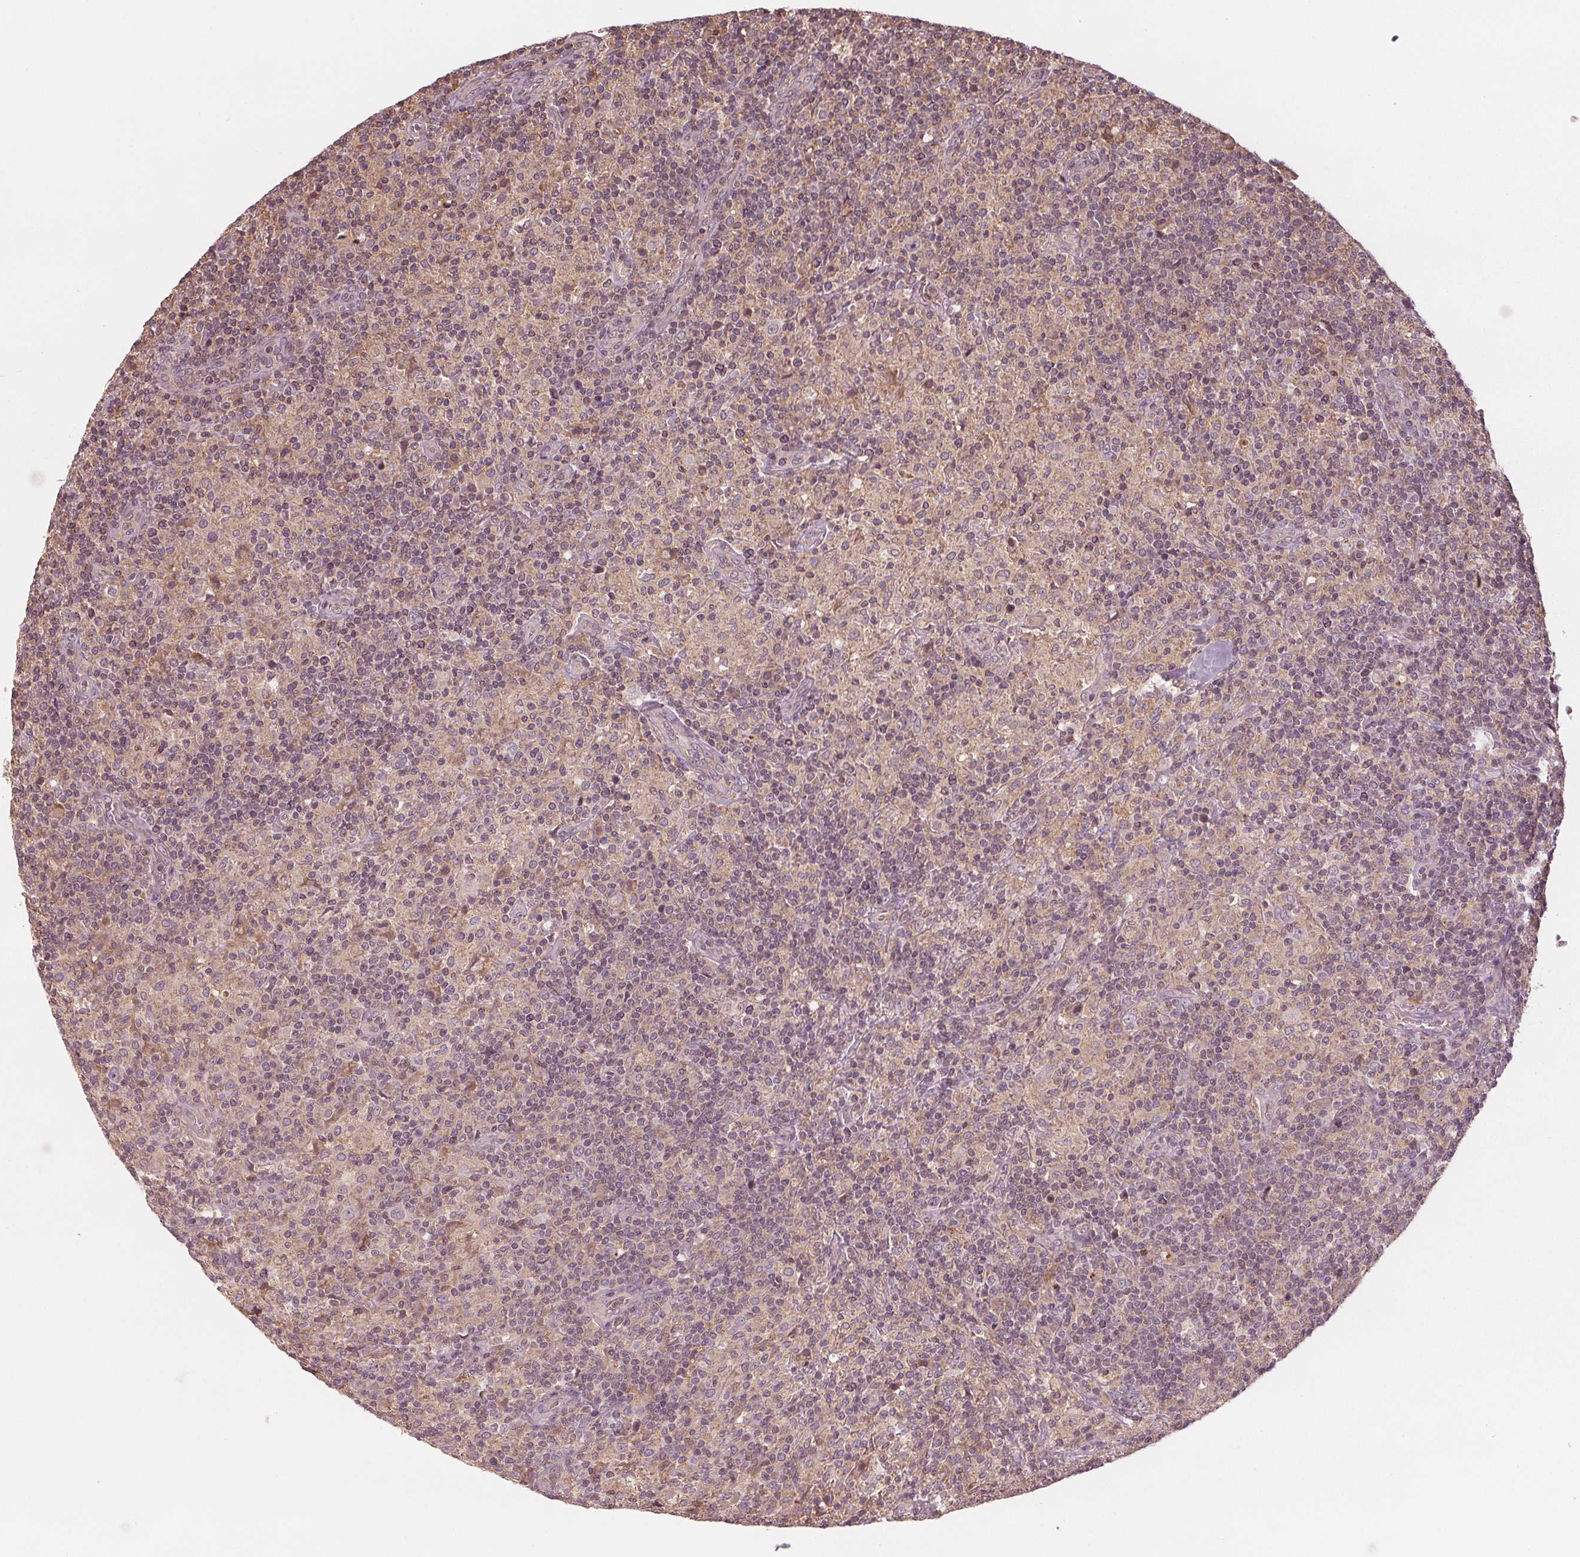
{"staining": {"intensity": "negative", "quantity": "none", "location": "none"}, "tissue": "lymphoma", "cell_type": "Tumor cells", "image_type": "cancer", "snomed": [{"axis": "morphology", "description": "Hodgkin's disease, NOS"}, {"axis": "topography", "description": "Lymph node"}], "caption": "Immunohistochemistry (IHC) of lymphoma shows no positivity in tumor cells.", "gene": "GNB2", "patient": {"sex": "male", "age": 70}}